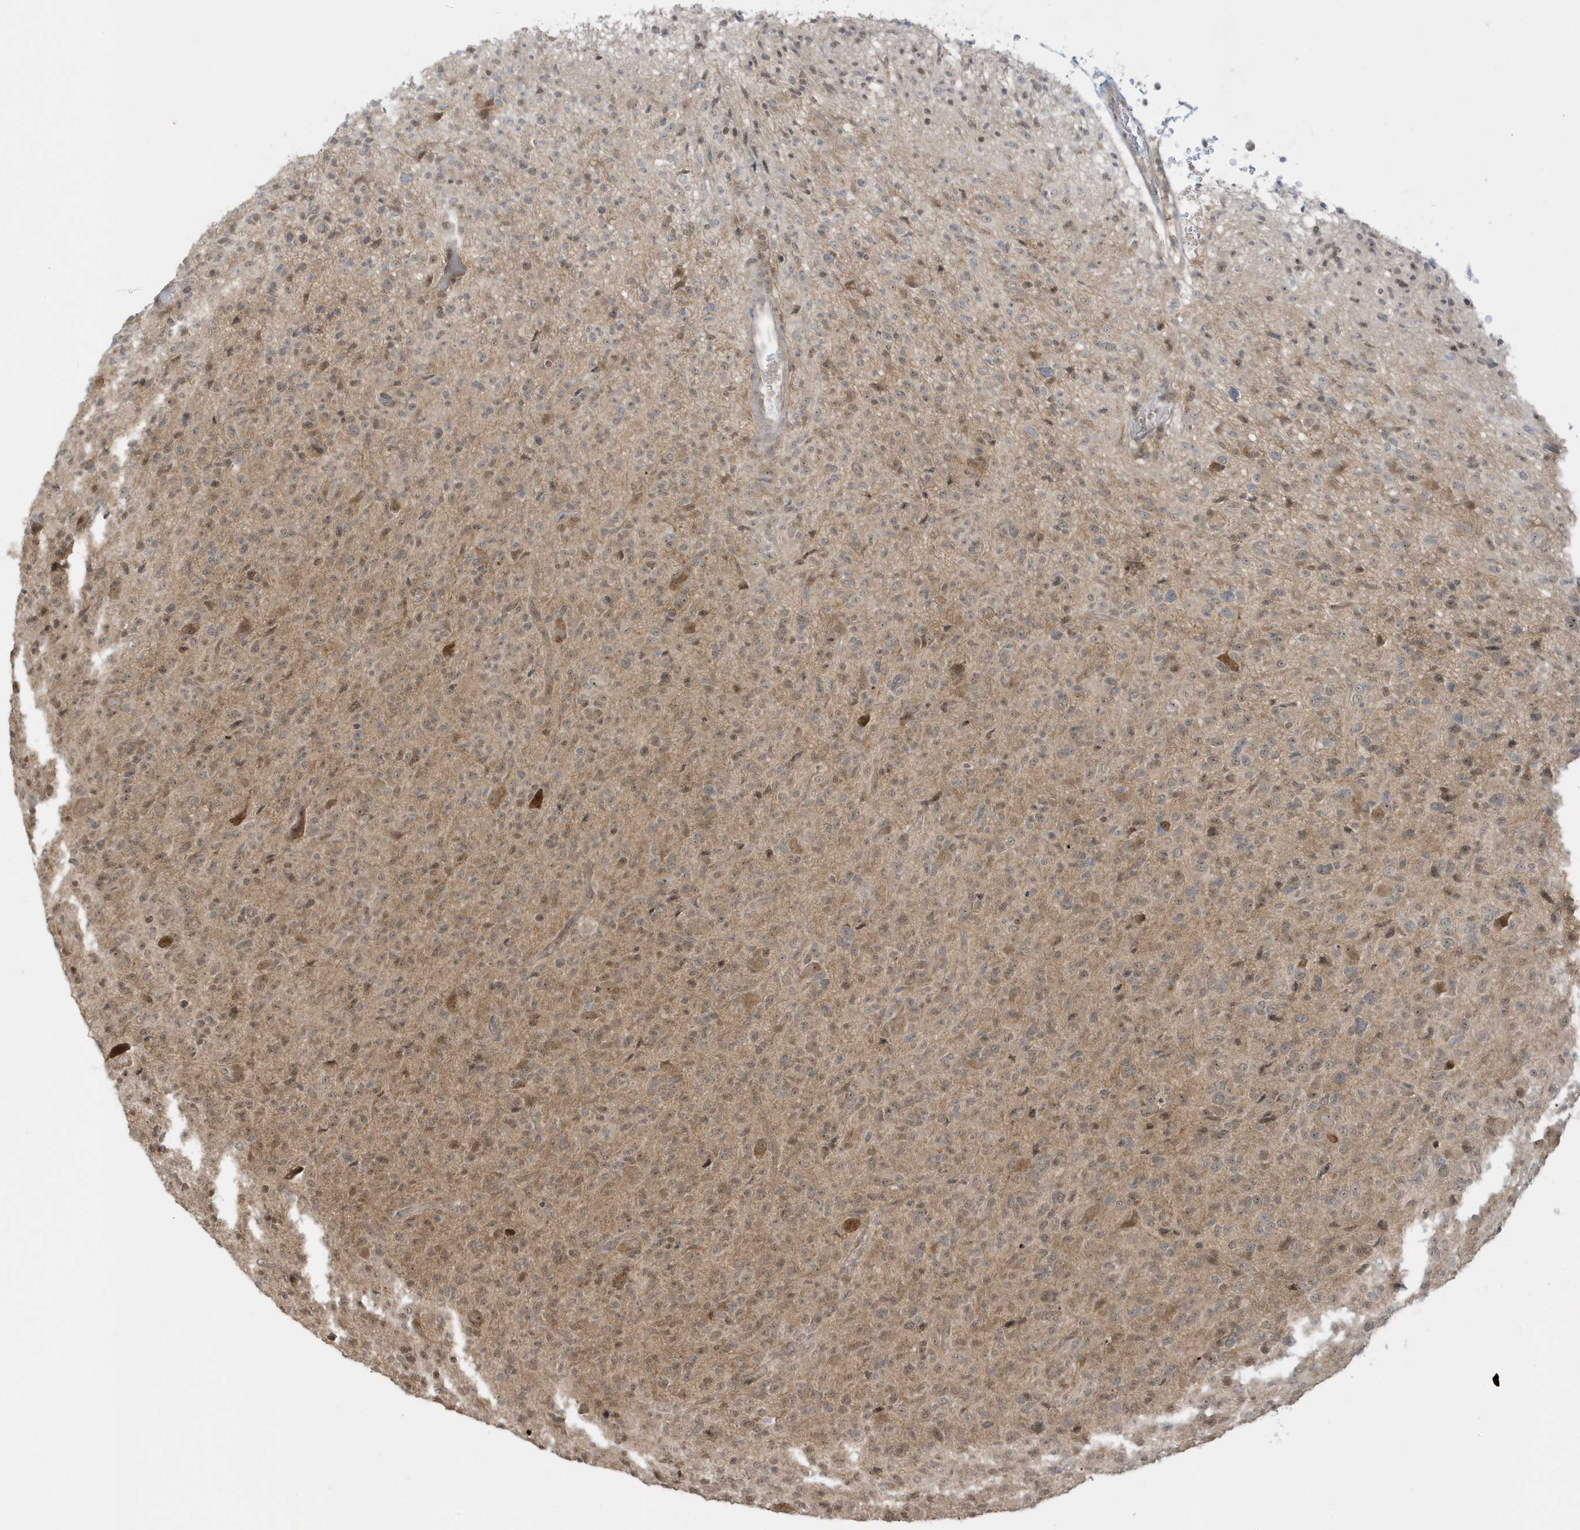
{"staining": {"intensity": "weak", "quantity": "25%-75%", "location": "nuclear"}, "tissue": "glioma", "cell_type": "Tumor cells", "image_type": "cancer", "snomed": [{"axis": "morphology", "description": "Glioma, malignant, High grade"}, {"axis": "topography", "description": "Brain"}], "caption": "About 25%-75% of tumor cells in high-grade glioma (malignant) reveal weak nuclear protein positivity as visualized by brown immunohistochemical staining.", "gene": "PPP1R7", "patient": {"sex": "female", "age": 57}}